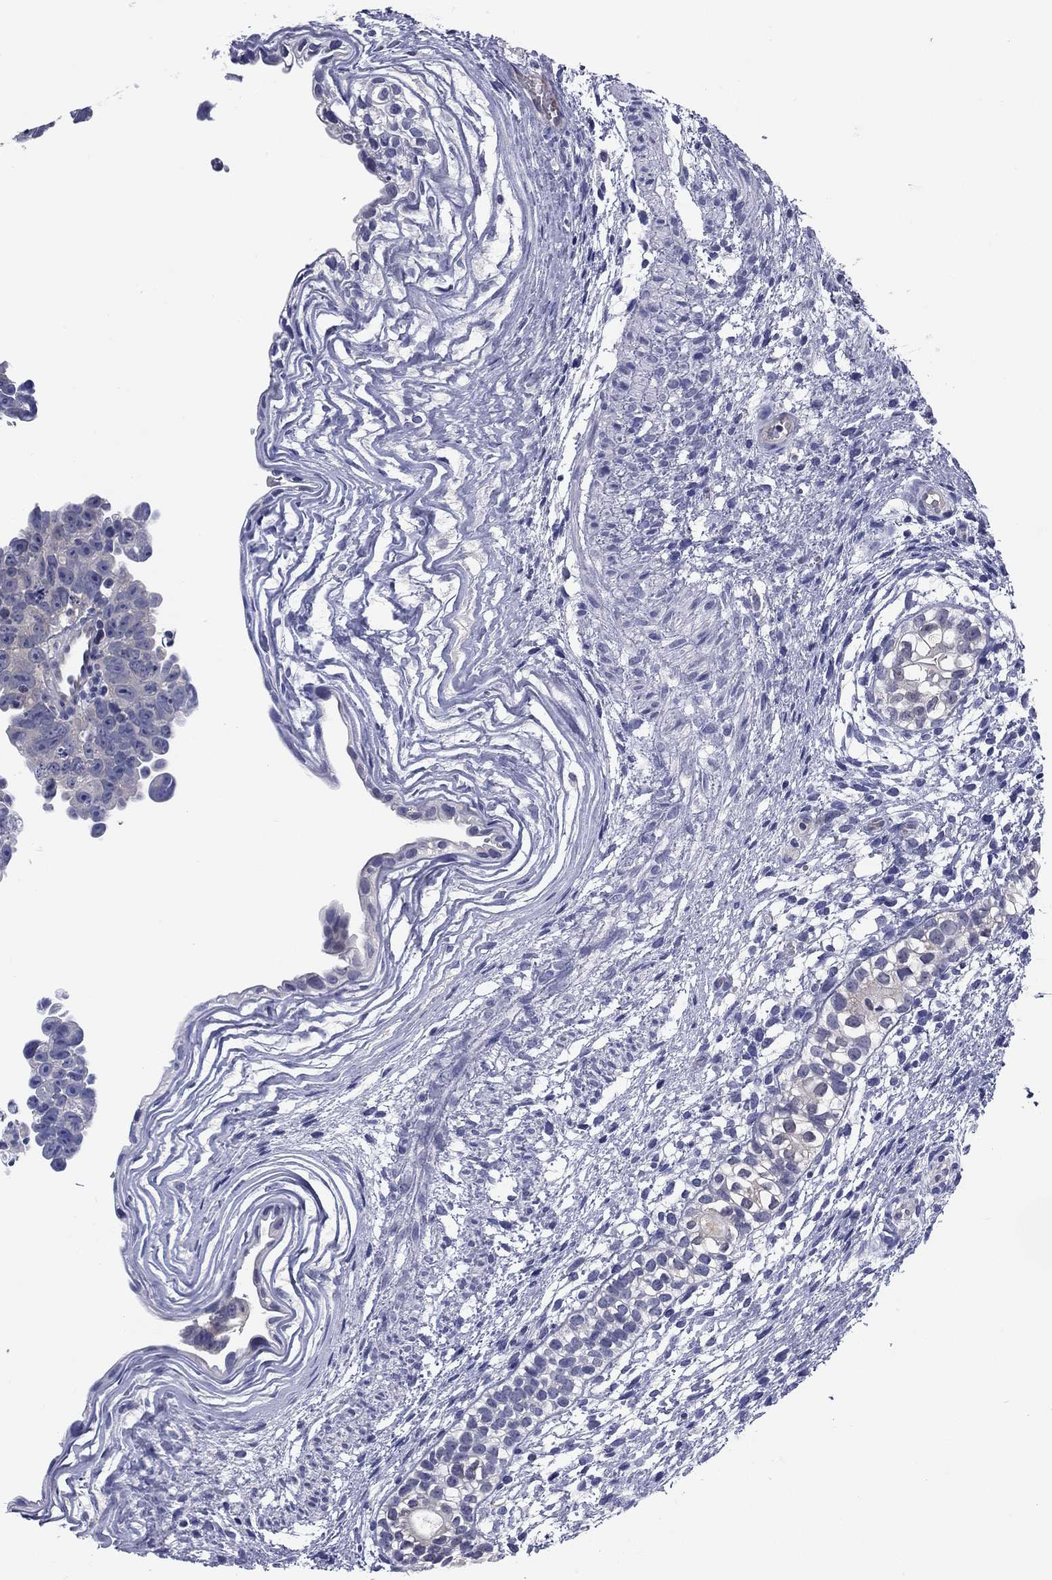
{"staining": {"intensity": "negative", "quantity": "none", "location": "none"}, "tissue": "testis cancer", "cell_type": "Tumor cells", "image_type": "cancer", "snomed": [{"axis": "morphology", "description": "Normal tissue, NOS"}, {"axis": "morphology", "description": "Carcinoma, Embryonal, NOS"}, {"axis": "topography", "description": "Testis"}, {"axis": "topography", "description": "Epididymis"}], "caption": "Protein analysis of testis cancer demonstrates no significant staining in tumor cells.", "gene": "REXO5", "patient": {"sex": "male", "age": 24}}